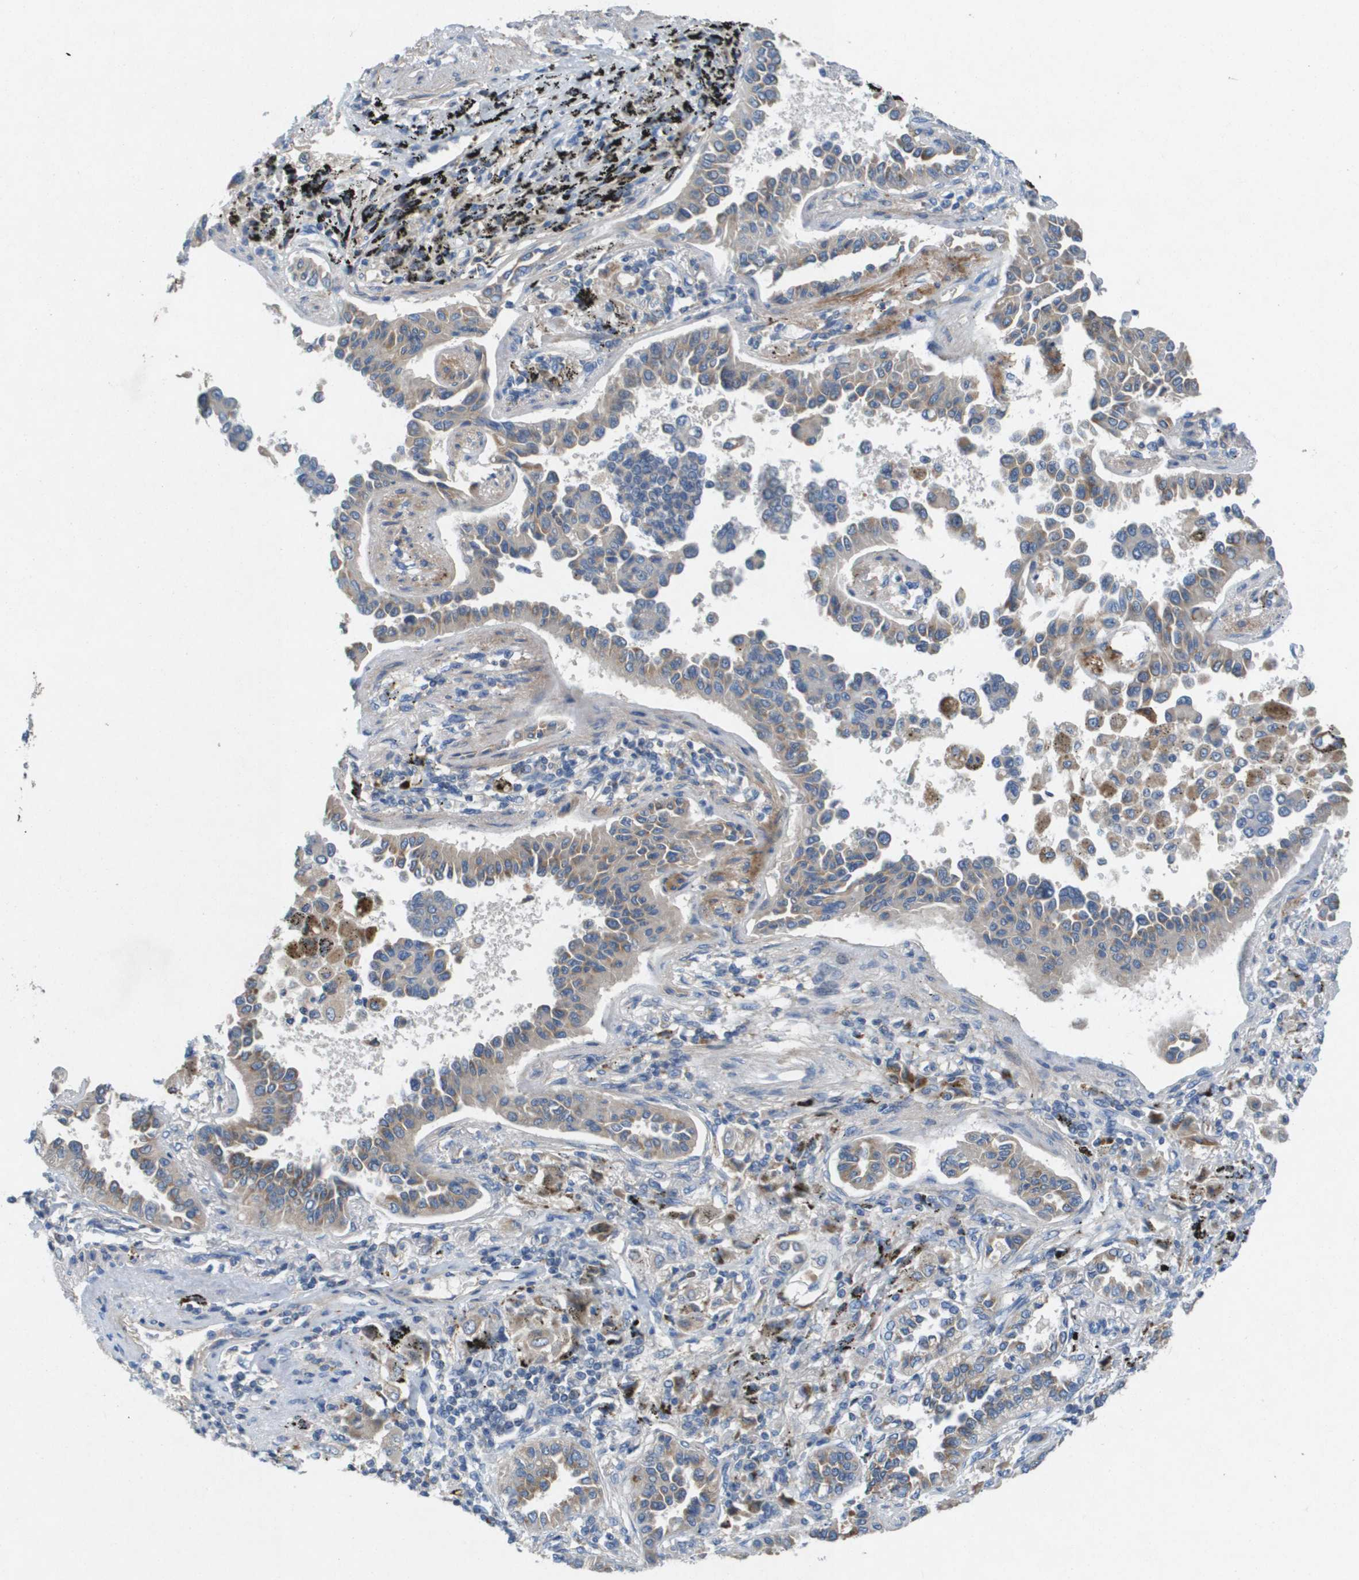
{"staining": {"intensity": "weak", "quantity": "<25%", "location": "cytoplasmic/membranous"}, "tissue": "lung cancer", "cell_type": "Tumor cells", "image_type": "cancer", "snomed": [{"axis": "morphology", "description": "Normal tissue, NOS"}, {"axis": "morphology", "description": "Adenocarcinoma, NOS"}, {"axis": "topography", "description": "Lung"}], "caption": "Adenocarcinoma (lung) stained for a protein using immunohistochemistry reveals no positivity tumor cells.", "gene": "B3GNT5", "patient": {"sex": "male", "age": 59}}